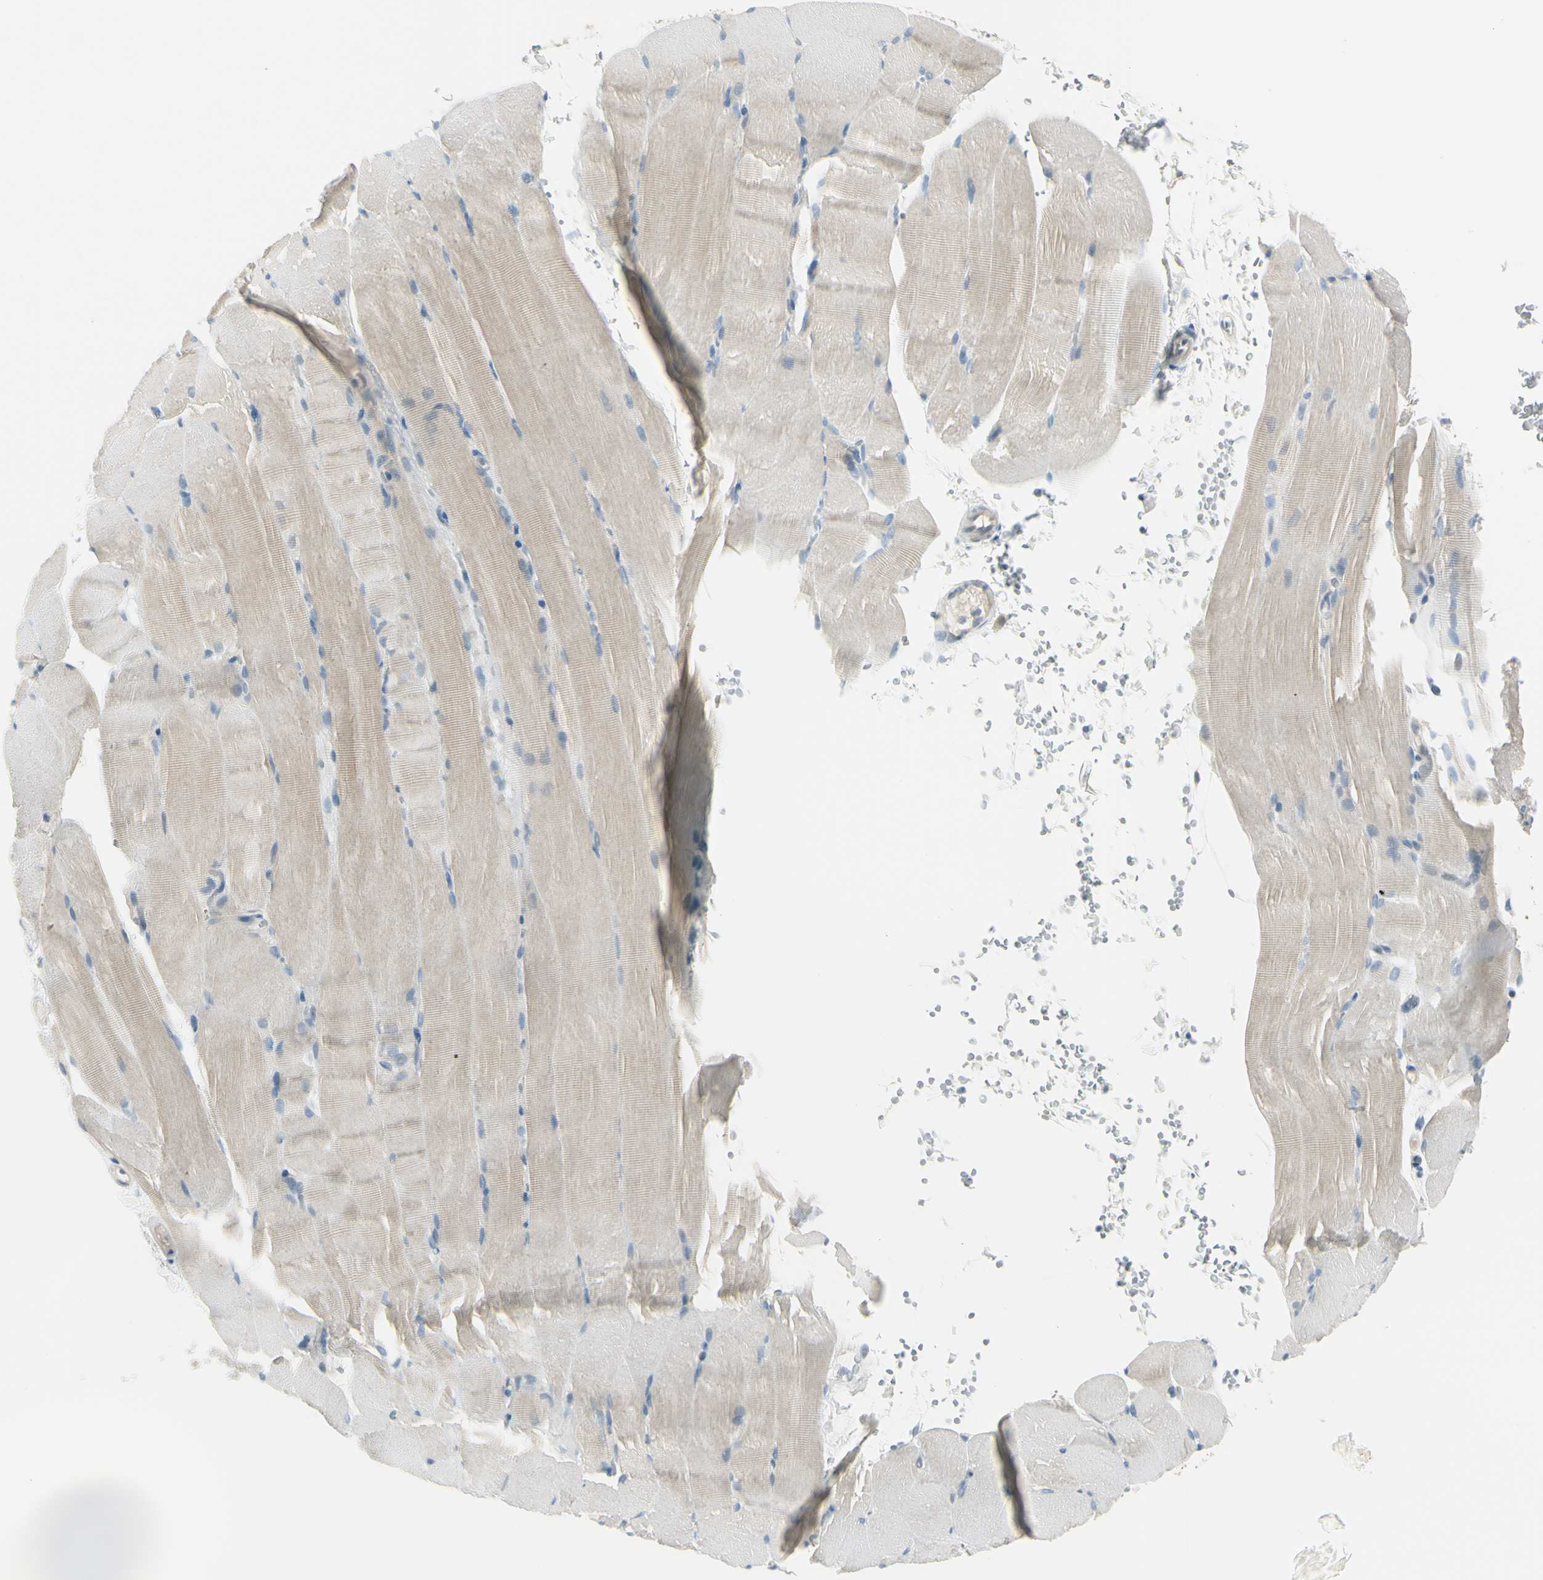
{"staining": {"intensity": "weak", "quantity": "25%-75%", "location": "cytoplasmic/membranous"}, "tissue": "skeletal muscle", "cell_type": "Myocytes", "image_type": "normal", "snomed": [{"axis": "morphology", "description": "Normal tissue, NOS"}, {"axis": "topography", "description": "Skeletal muscle"}, {"axis": "topography", "description": "Parathyroid gland"}], "caption": "Protein staining reveals weak cytoplasmic/membranous positivity in approximately 25%-75% of myocytes in normal skeletal muscle. The staining is performed using DAB (3,3'-diaminobenzidine) brown chromogen to label protein expression. The nuclei are counter-stained blue using hematoxylin.", "gene": "ASB9", "patient": {"sex": "female", "age": 37}}